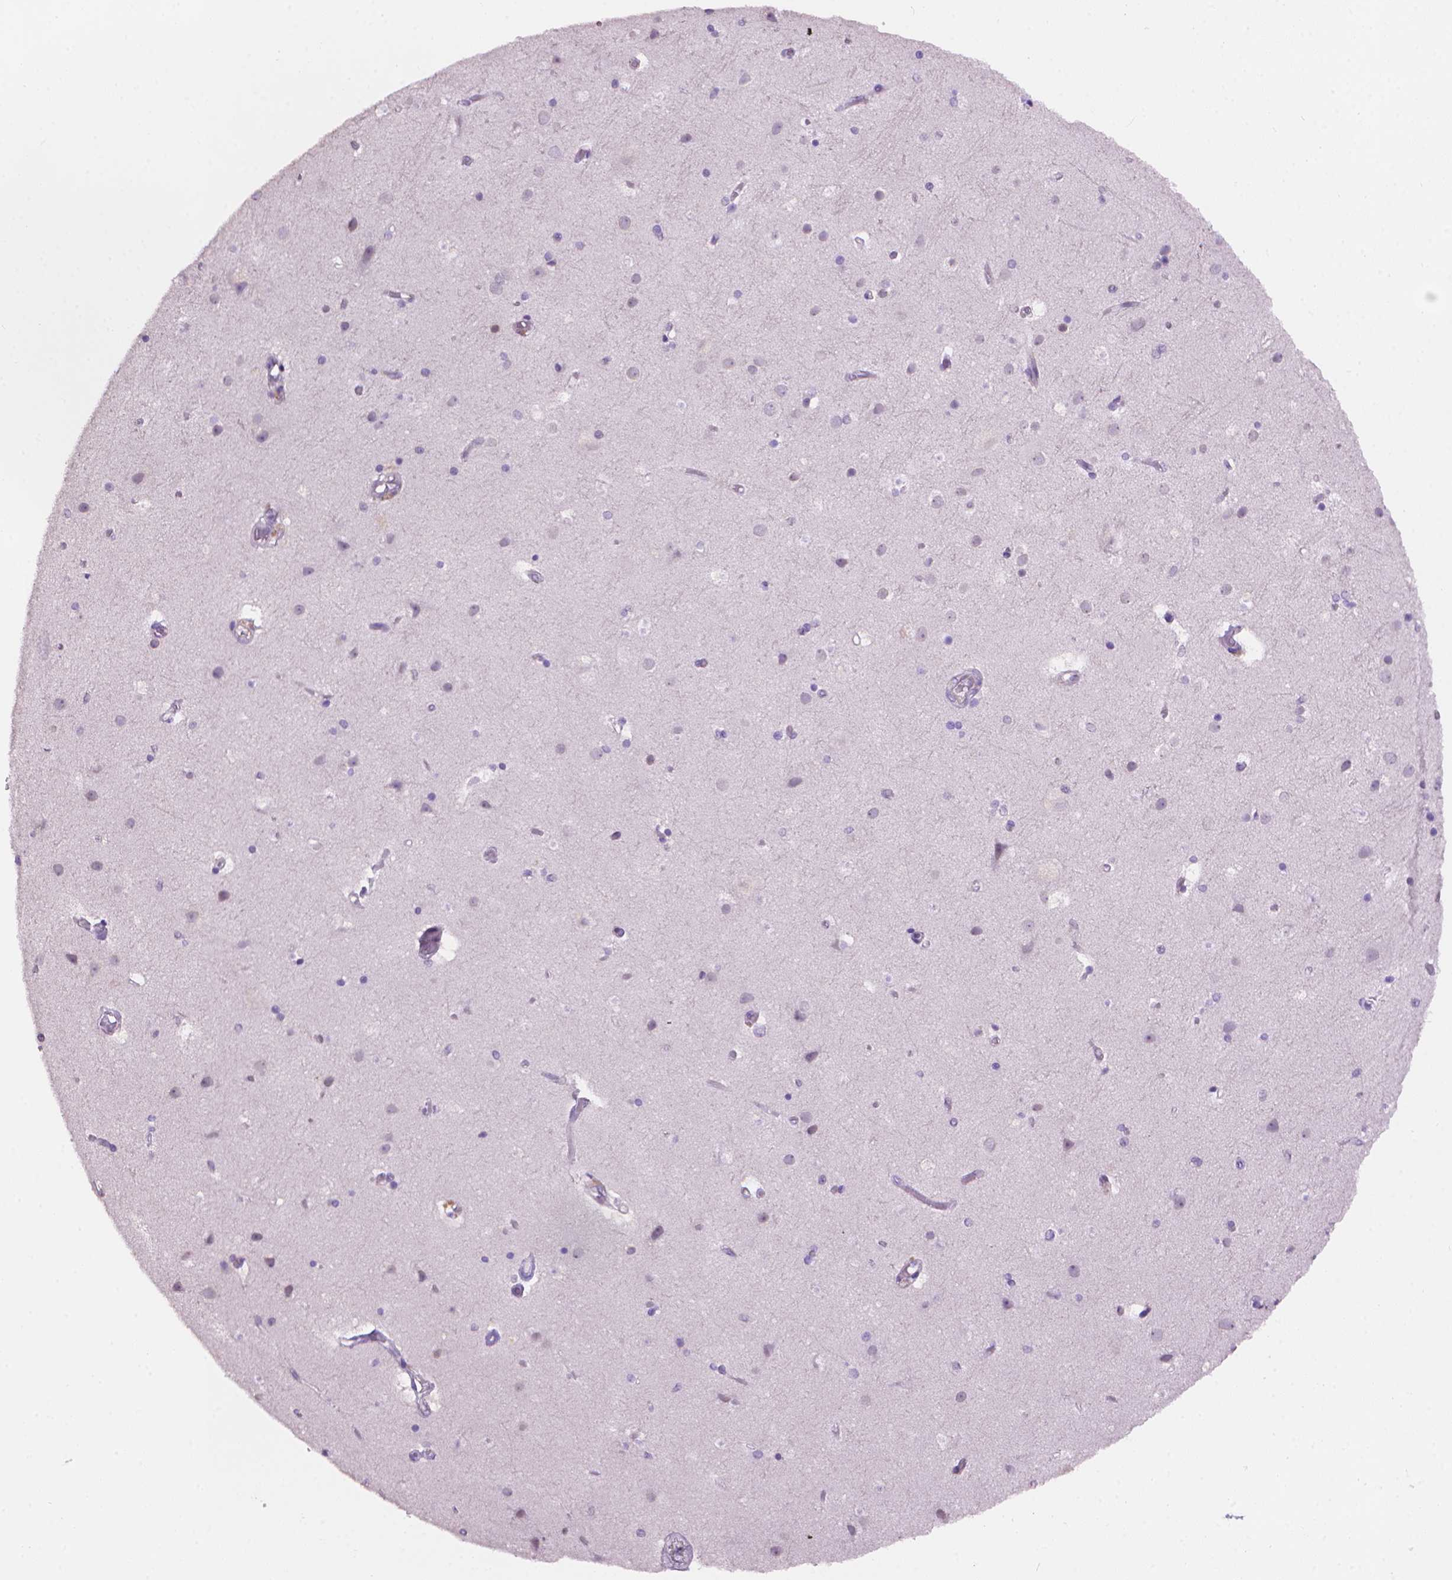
{"staining": {"intensity": "negative", "quantity": "none", "location": "none"}, "tissue": "cerebral cortex", "cell_type": "Endothelial cells", "image_type": "normal", "snomed": [{"axis": "morphology", "description": "Normal tissue, NOS"}, {"axis": "topography", "description": "Cerebral cortex"}], "caption": "A high-resolution micrograph shows IHC staining of benign cerebral cortex, which exhibits no significant staining in endothelial cells. (DAB immunohistochemistry, high magnification).", "gene": "TMEM184A", "patient": {"sex": "female", "age": 52}}